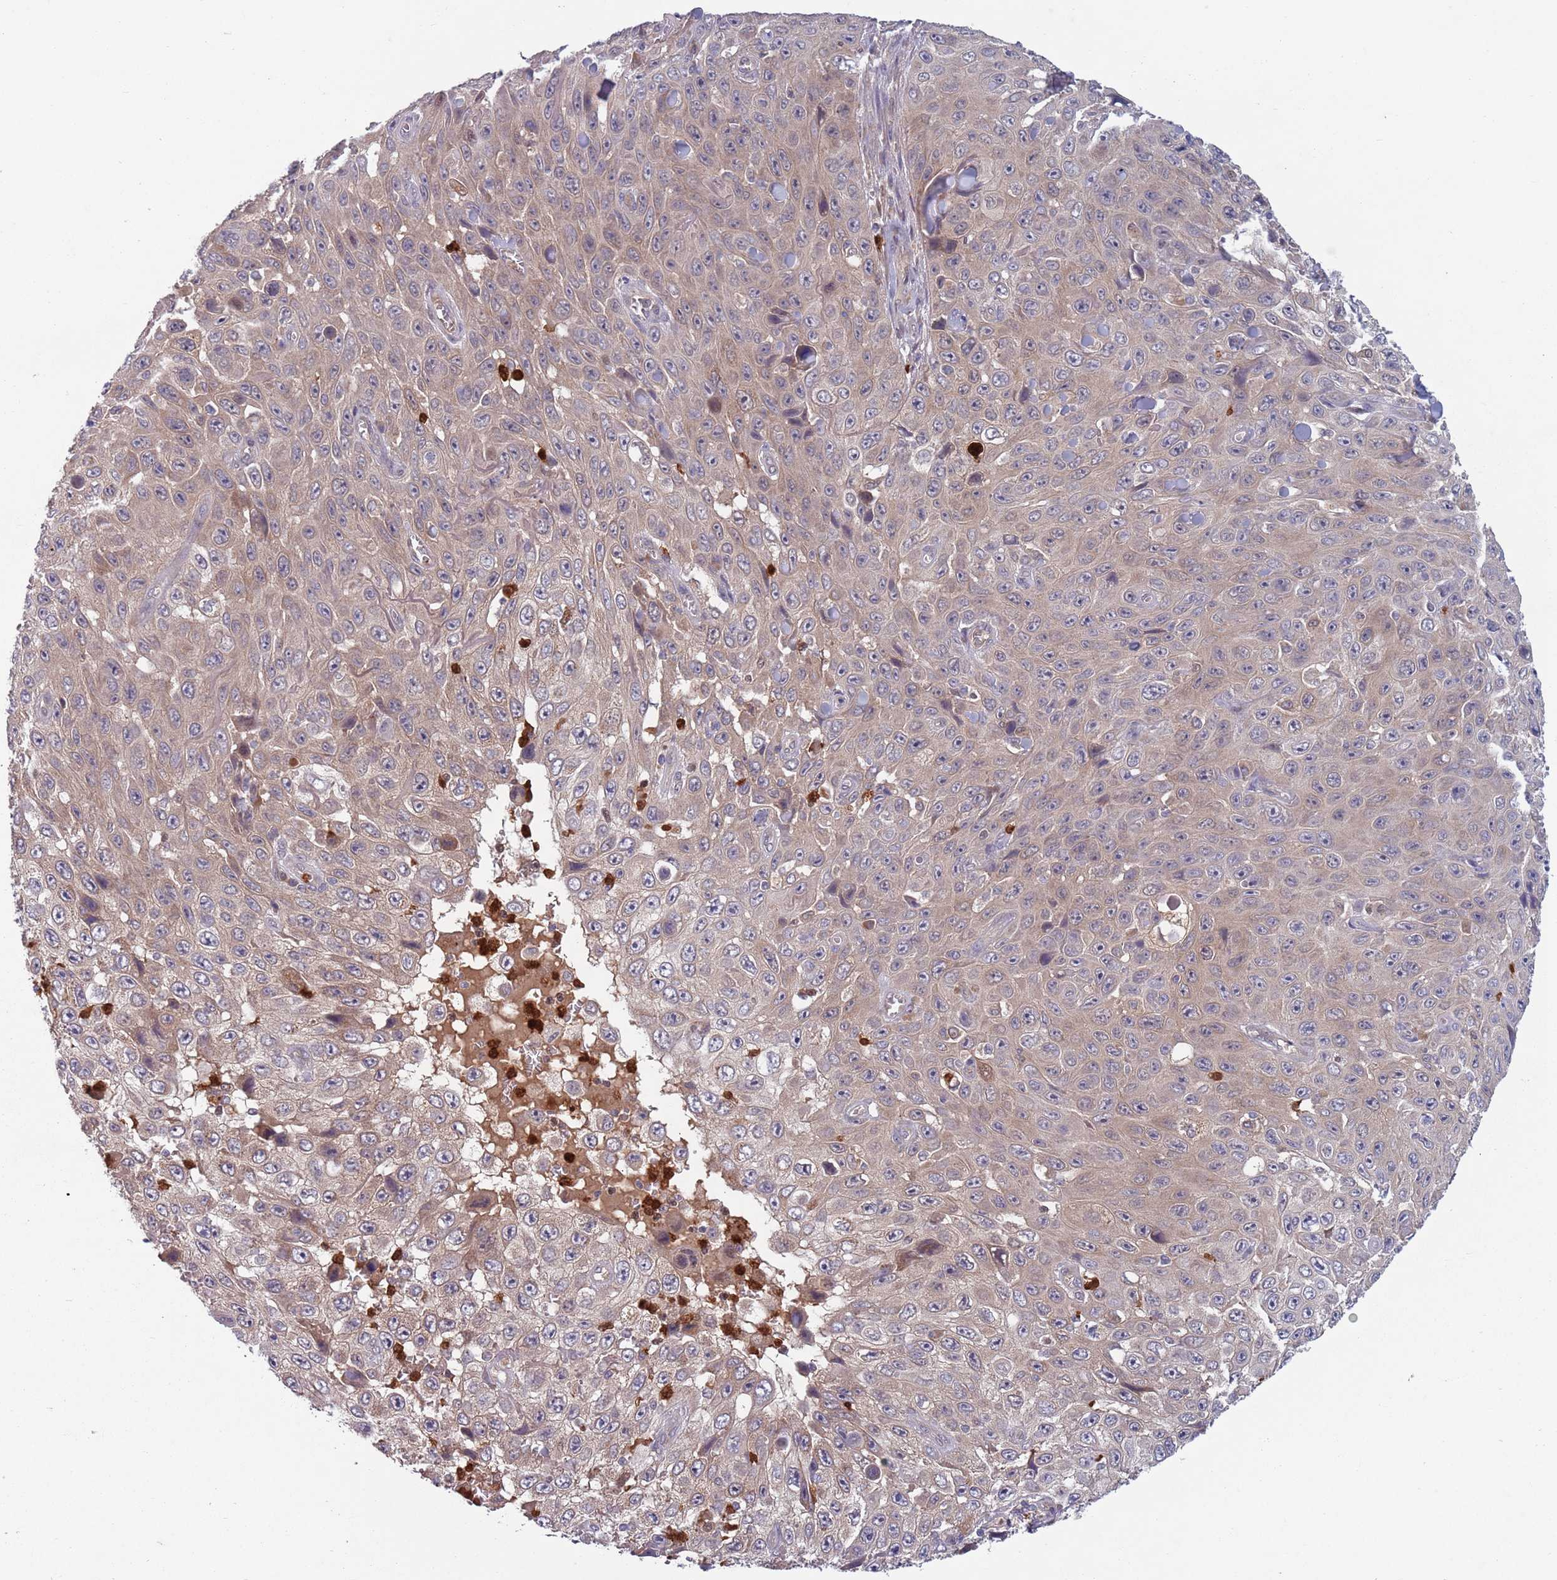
{"staining": {"intensity": "weak", "quantity": "25%-75%", "location": "cytoplasmic/membranous"}, "tissue": "skin cancer", "cell_type": "Tumor cells", "image_type": "cancer", "snomed": [{"axis": "morphology", "description": "Squamous cell carcinoma, NOS"}, {"axis": "topography", "description": "Skin"}], "caption": "Skin squamous cell carcinoma tissue displays weak cytoplasmic/membranous positivity in about 25%-75% of tumor cells", "gene": "TYW1", "patient": {"sex": "male", "age": 82}}